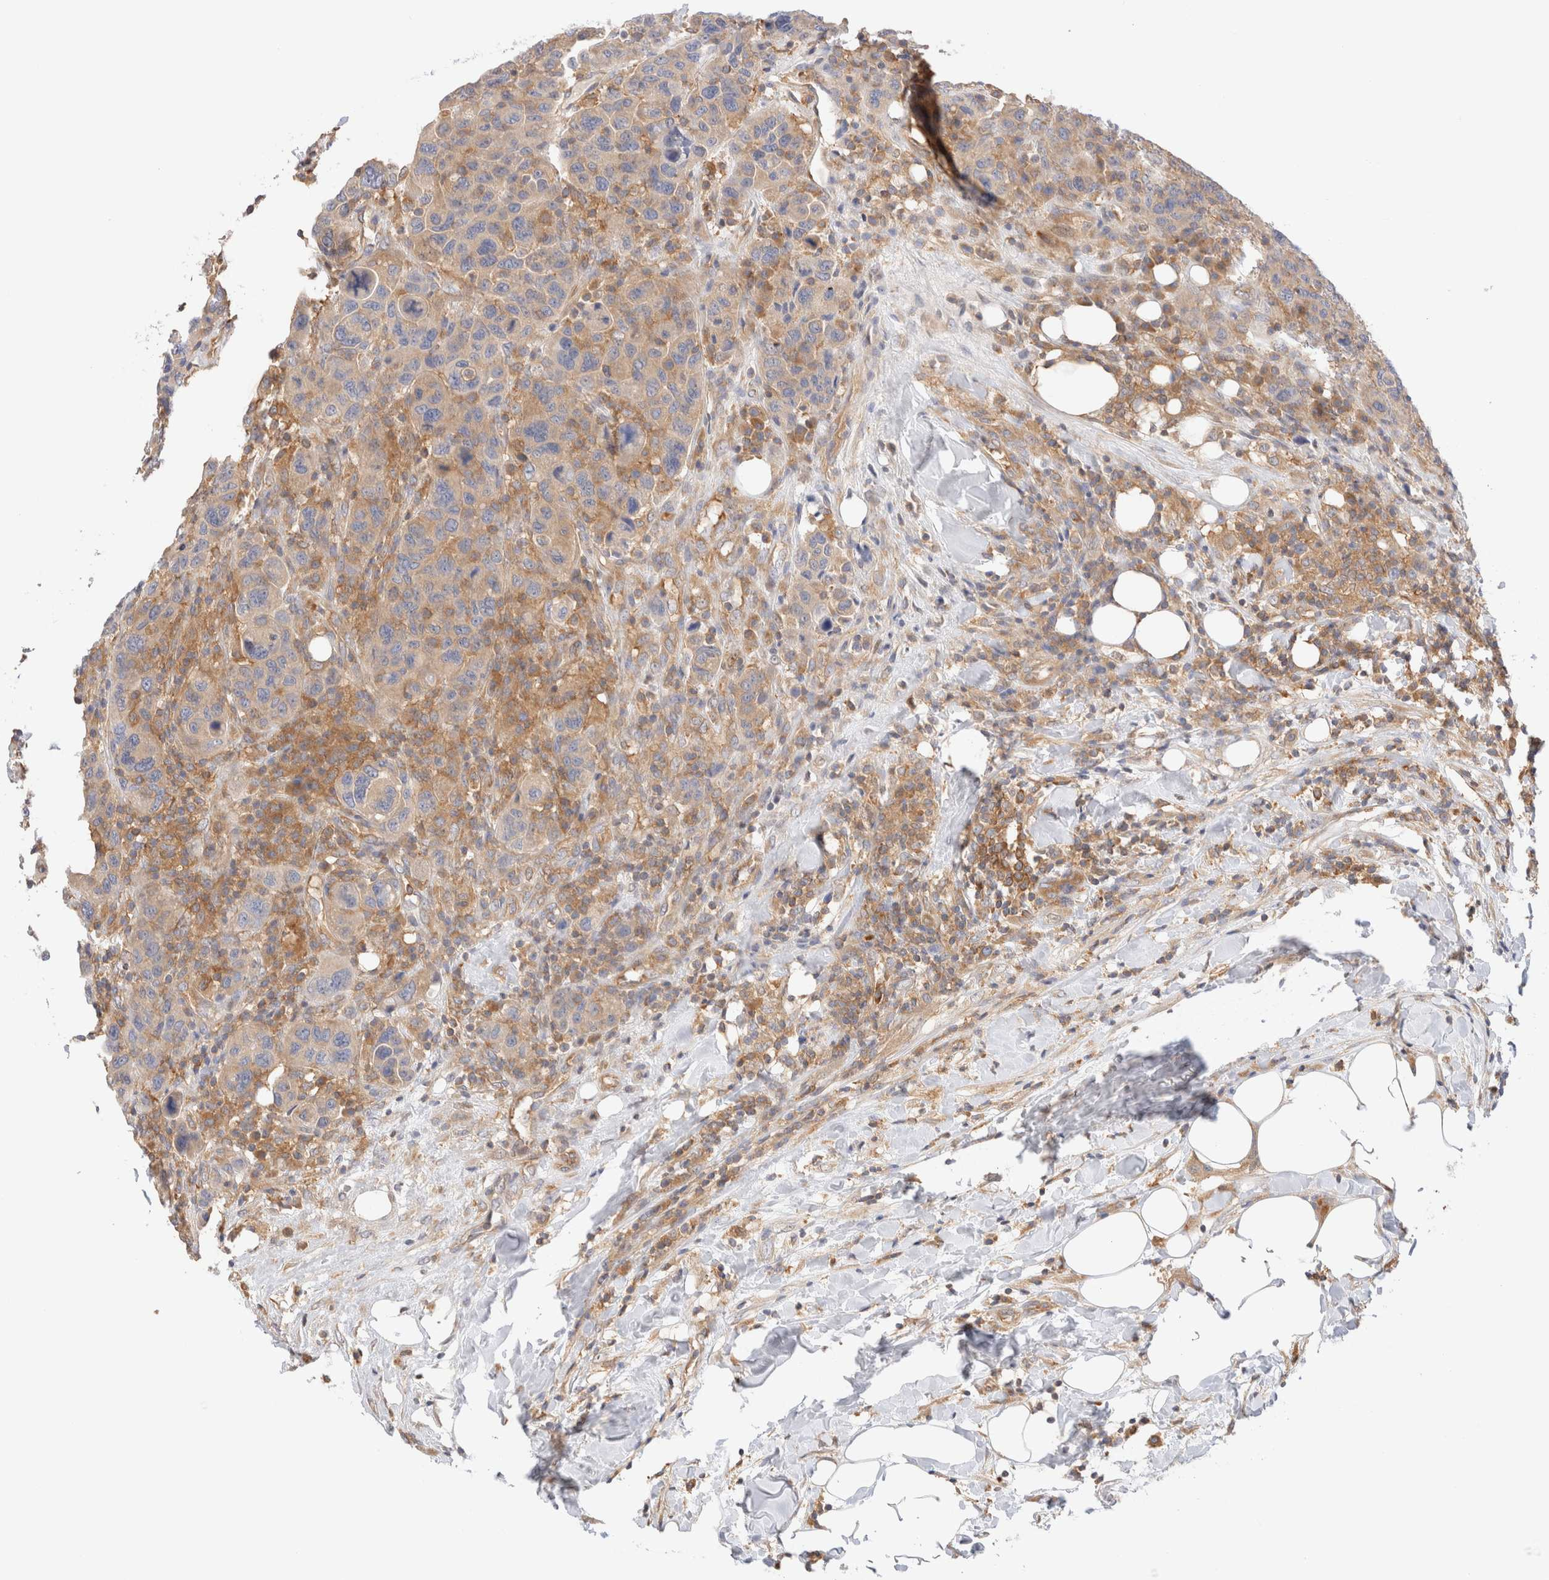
{"staining": {"intensity": "moderate", "quantity": "25%-75%", "location": "cytoplasmic/membranous"}, "tissue": "breast cancer", "cell_type": "Tumor cells", "image_type": "cancer", "snomed": [{"axis": "morphology", "description": "Duct carcinoma"}, {"axis": "topography", "description": "Breast"}], "caption": "High-magnification brightfield microscopy of breast cancer stained with DAB (3,3'-diaminobenzidine) (brown) and counterstained with hematoxylin (blue). tumor cells exhibit moderate cytoplasmic/membranous staining is present in about25%-75% of cells.", "gene": "RABEP1", "patient": {"sex": "female", "age": 37}}